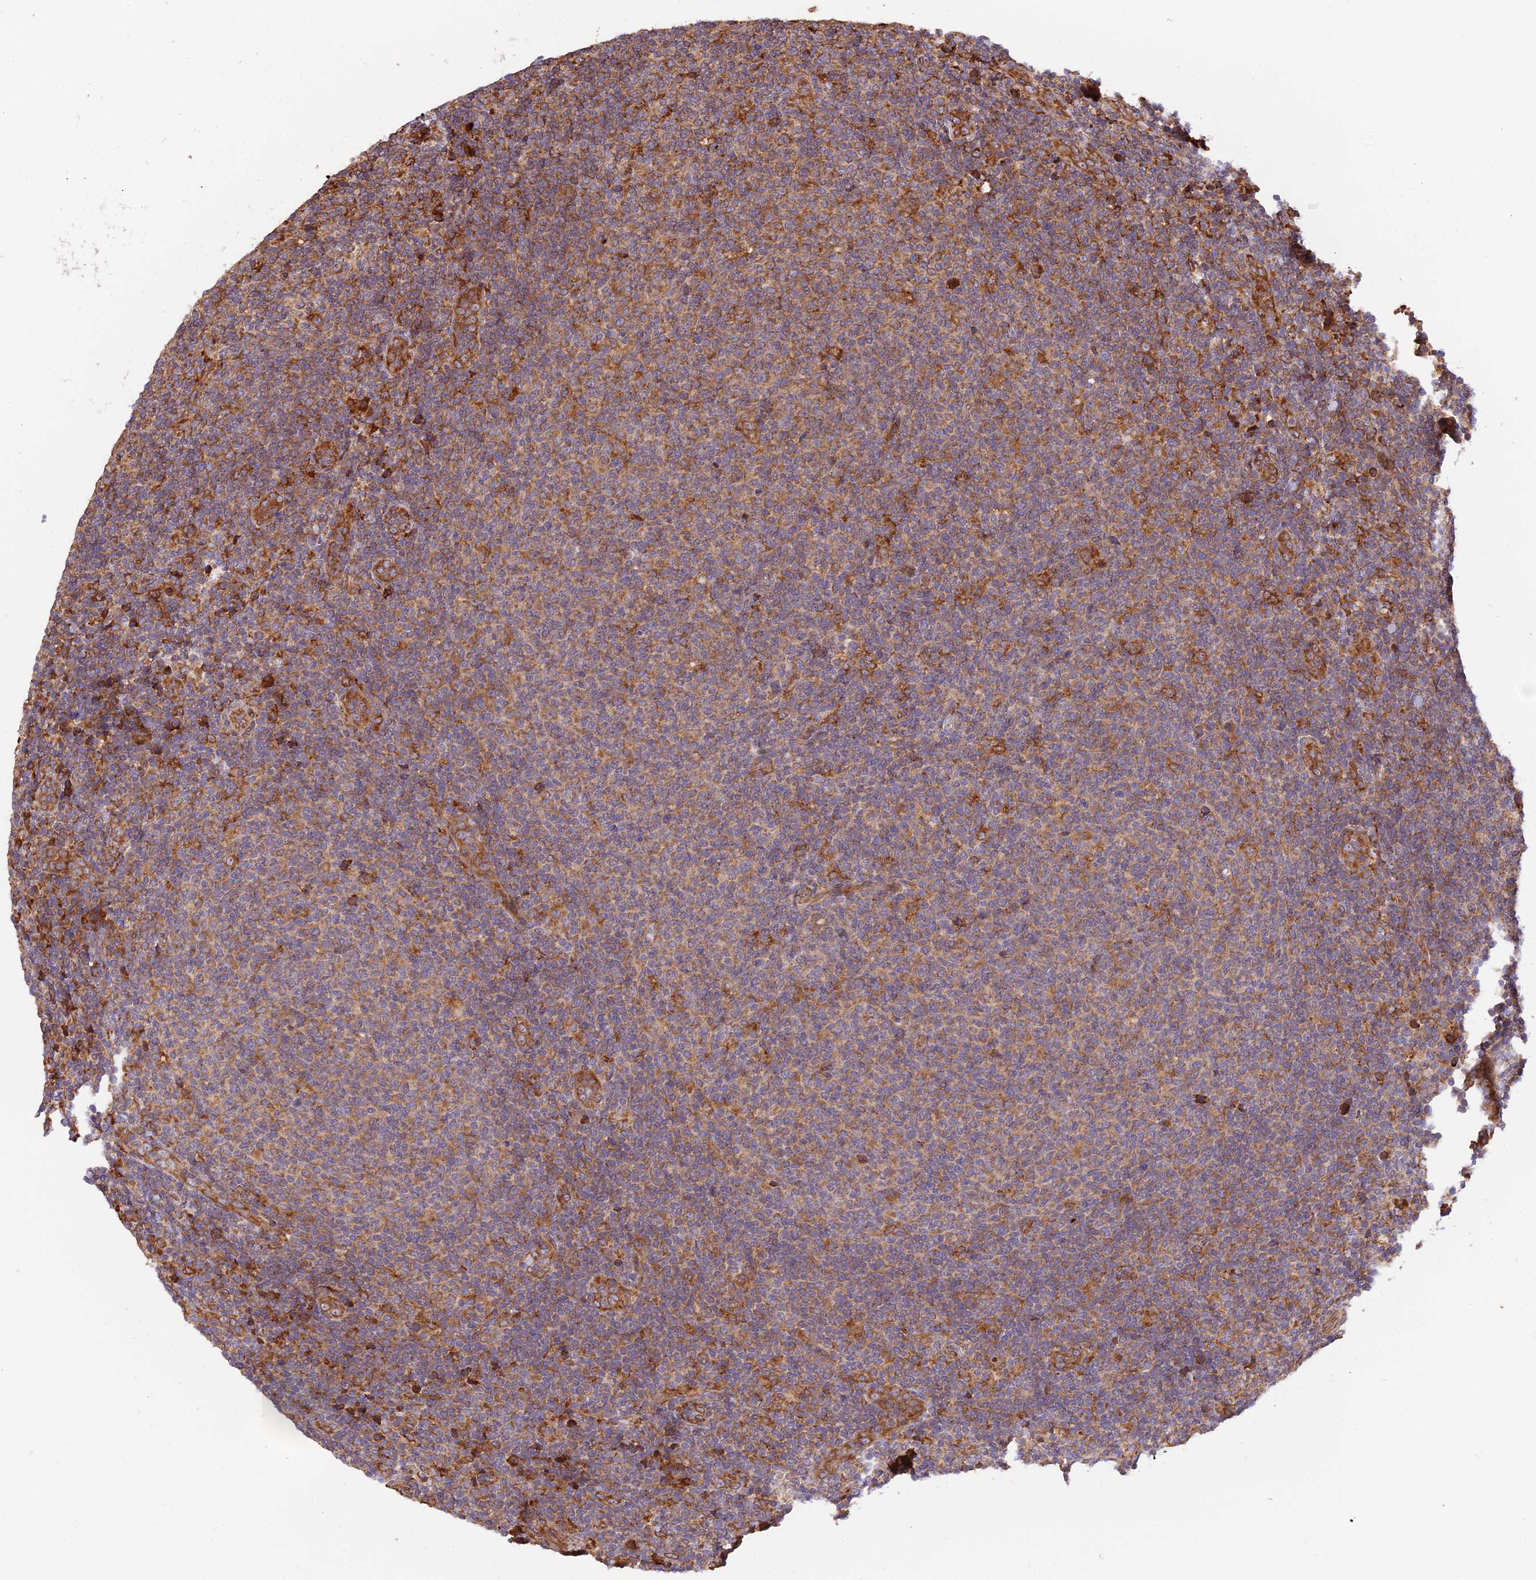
{"staining": {"intensity": "moderate", "quantity": "25%-75%", "location": "cytoplasmic/membranous"}, "tissue": "lymphoma", "cell_type": "Tumor cells", "image_type": "cancer", "snomed": [{"axis": "morphology", "description": "Malignant lymphoma, non-Hodgkin's type, Low grade"}, {"axis": "topography", "description": "Lymph node"}], "caption": "Low-grade malignant lymphoma, non-Hodgkin's type stained with a brown dye exhibits moderate cytoplasmic/membranous positive positivity in approximately 25%-75% of tumor cells.", "gene": "RPL5", "patient": {"sex": "male", "age": 66}}